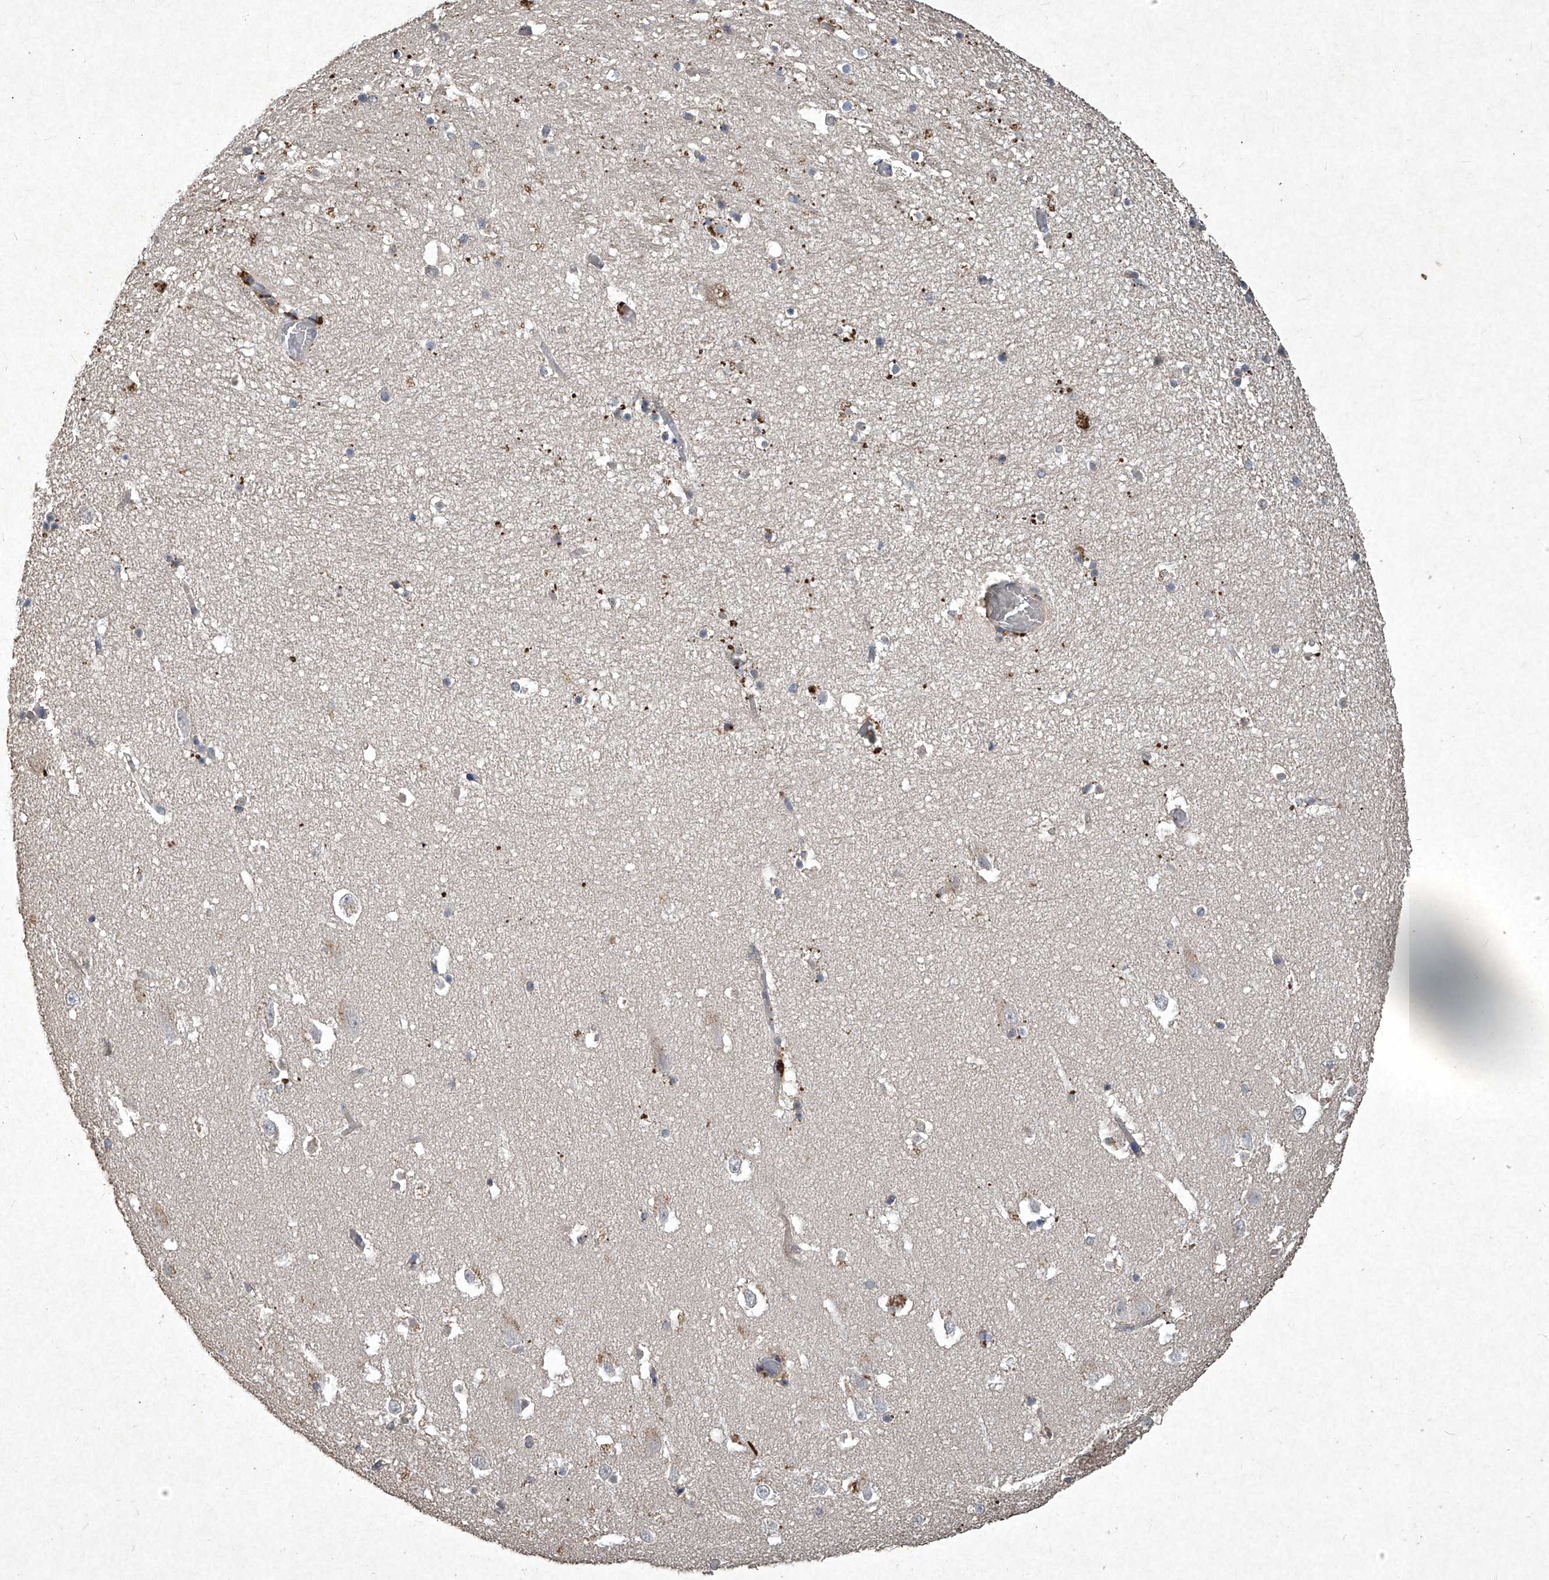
{"staining": {"intensity": "strong", "quantity": "25%-75%", "location": "cytoplasmic/membranous"}, "tissue": "hippocampus", "cell_type": "Glial cells", "image_type": "normal", "snomed": [{"axis": "morphology", "description": "Normal tissue, NOS"}, {"axis": "topography", "description": "Hippocampus"}], "caption": "Immunohistochemical staining of normal human hippocampus reveals high levels of strong cytoplasmic/membranous expression in approximately 25%-75% of glial cells. (Brightfield microscopy of DAB IHC at high magnification).", "gene": "MED16", "patient": {"sex": "female", "age": 52}}